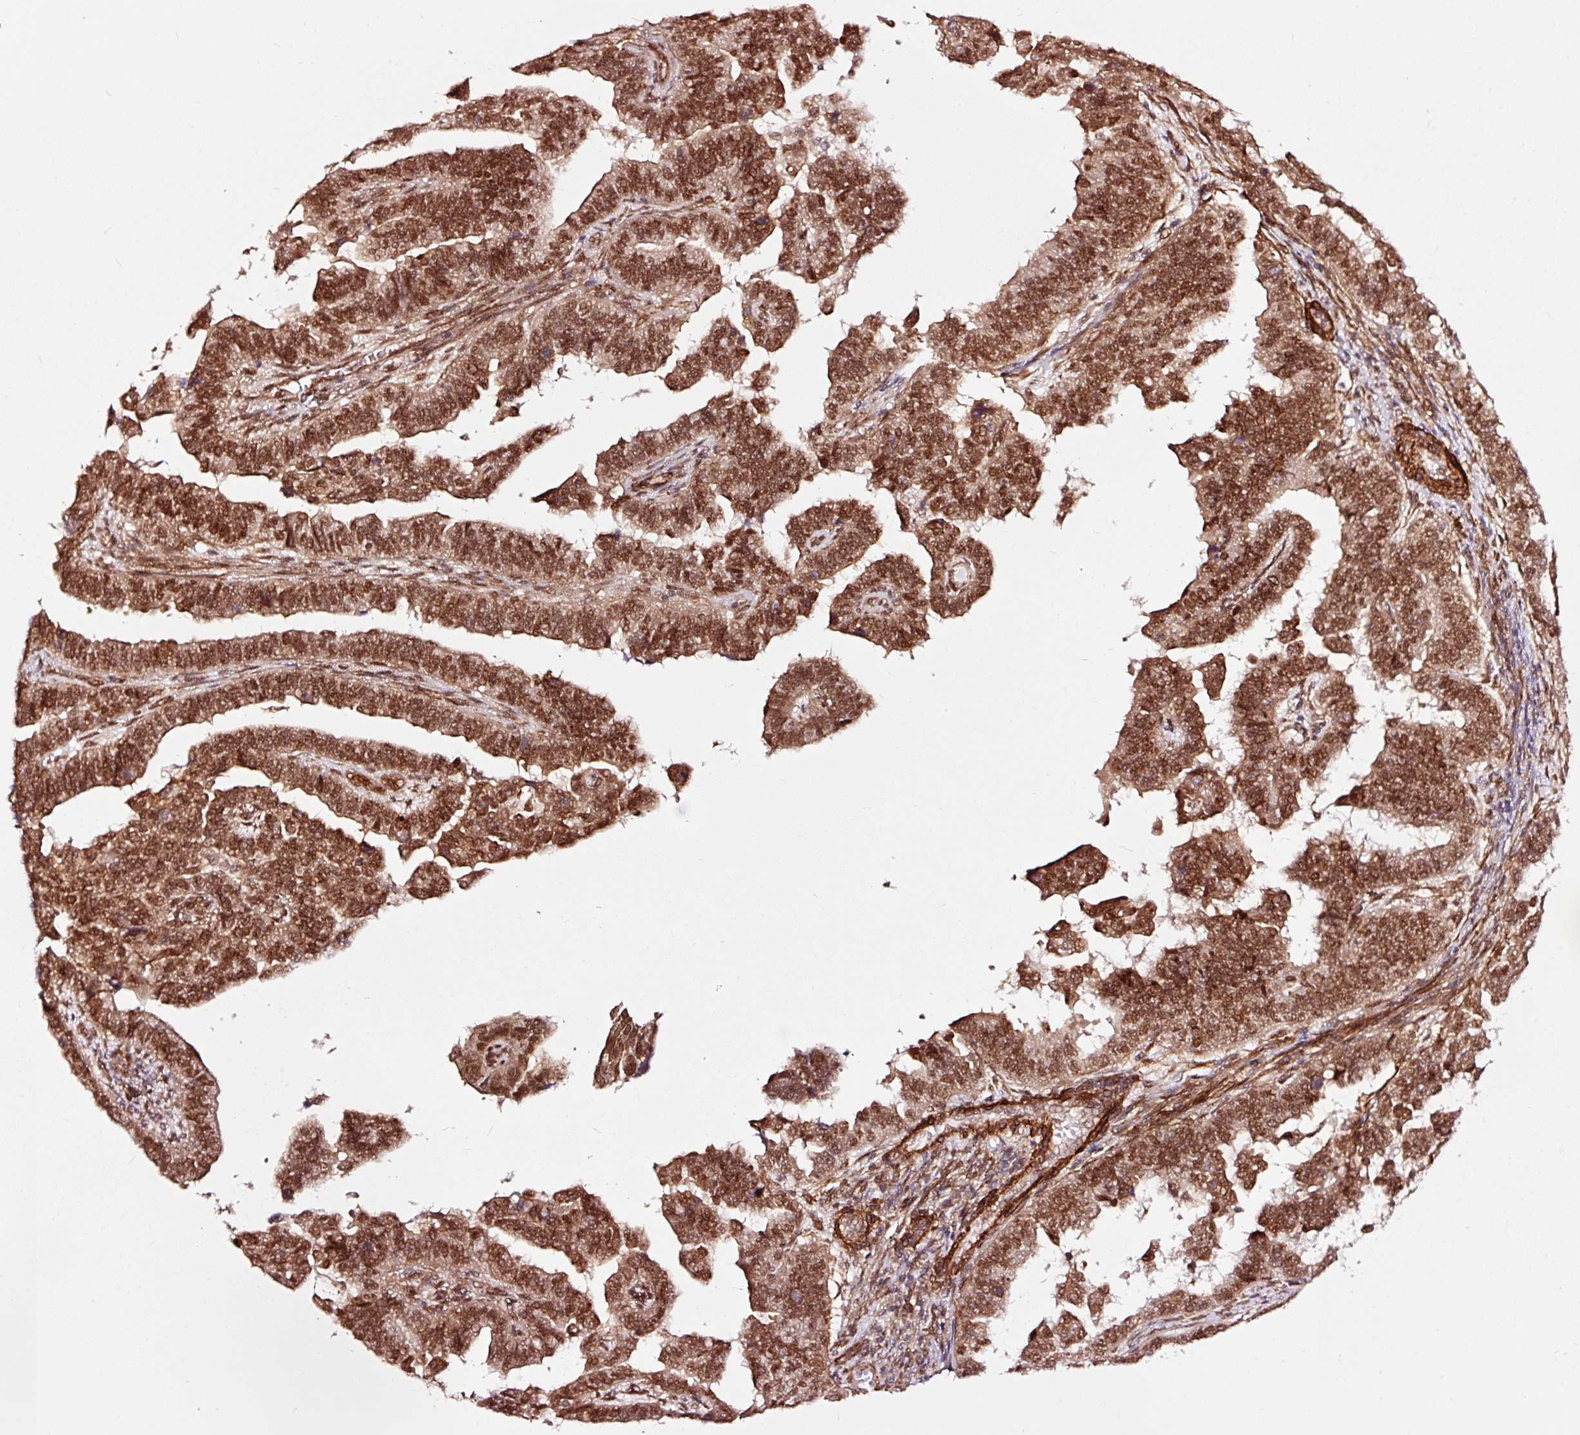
{"staining": {"intensity": "strong", "quantity": ">75%", "location": "cytoplasmic/membranous,nuclear"}, "tissue": "endometrial cancer", "cell_type": "Tumor cells", "image_type": "cancer", "snomed": [{"axis": "morphology", "description": "Adenocarcinoma, NOS"}, {"axis": "topography", "description": "Endometrium"}], "caption": "High-power microscopy captured an immunohistochemistry (IHC) image of adenocarcinoma (endometrial), revealing strong cytoplasmic/membranous and nuclear staining in about >75% of tumor cells.", "gene": "TPM1", "patient": {"sex": "female", "age": 75}}